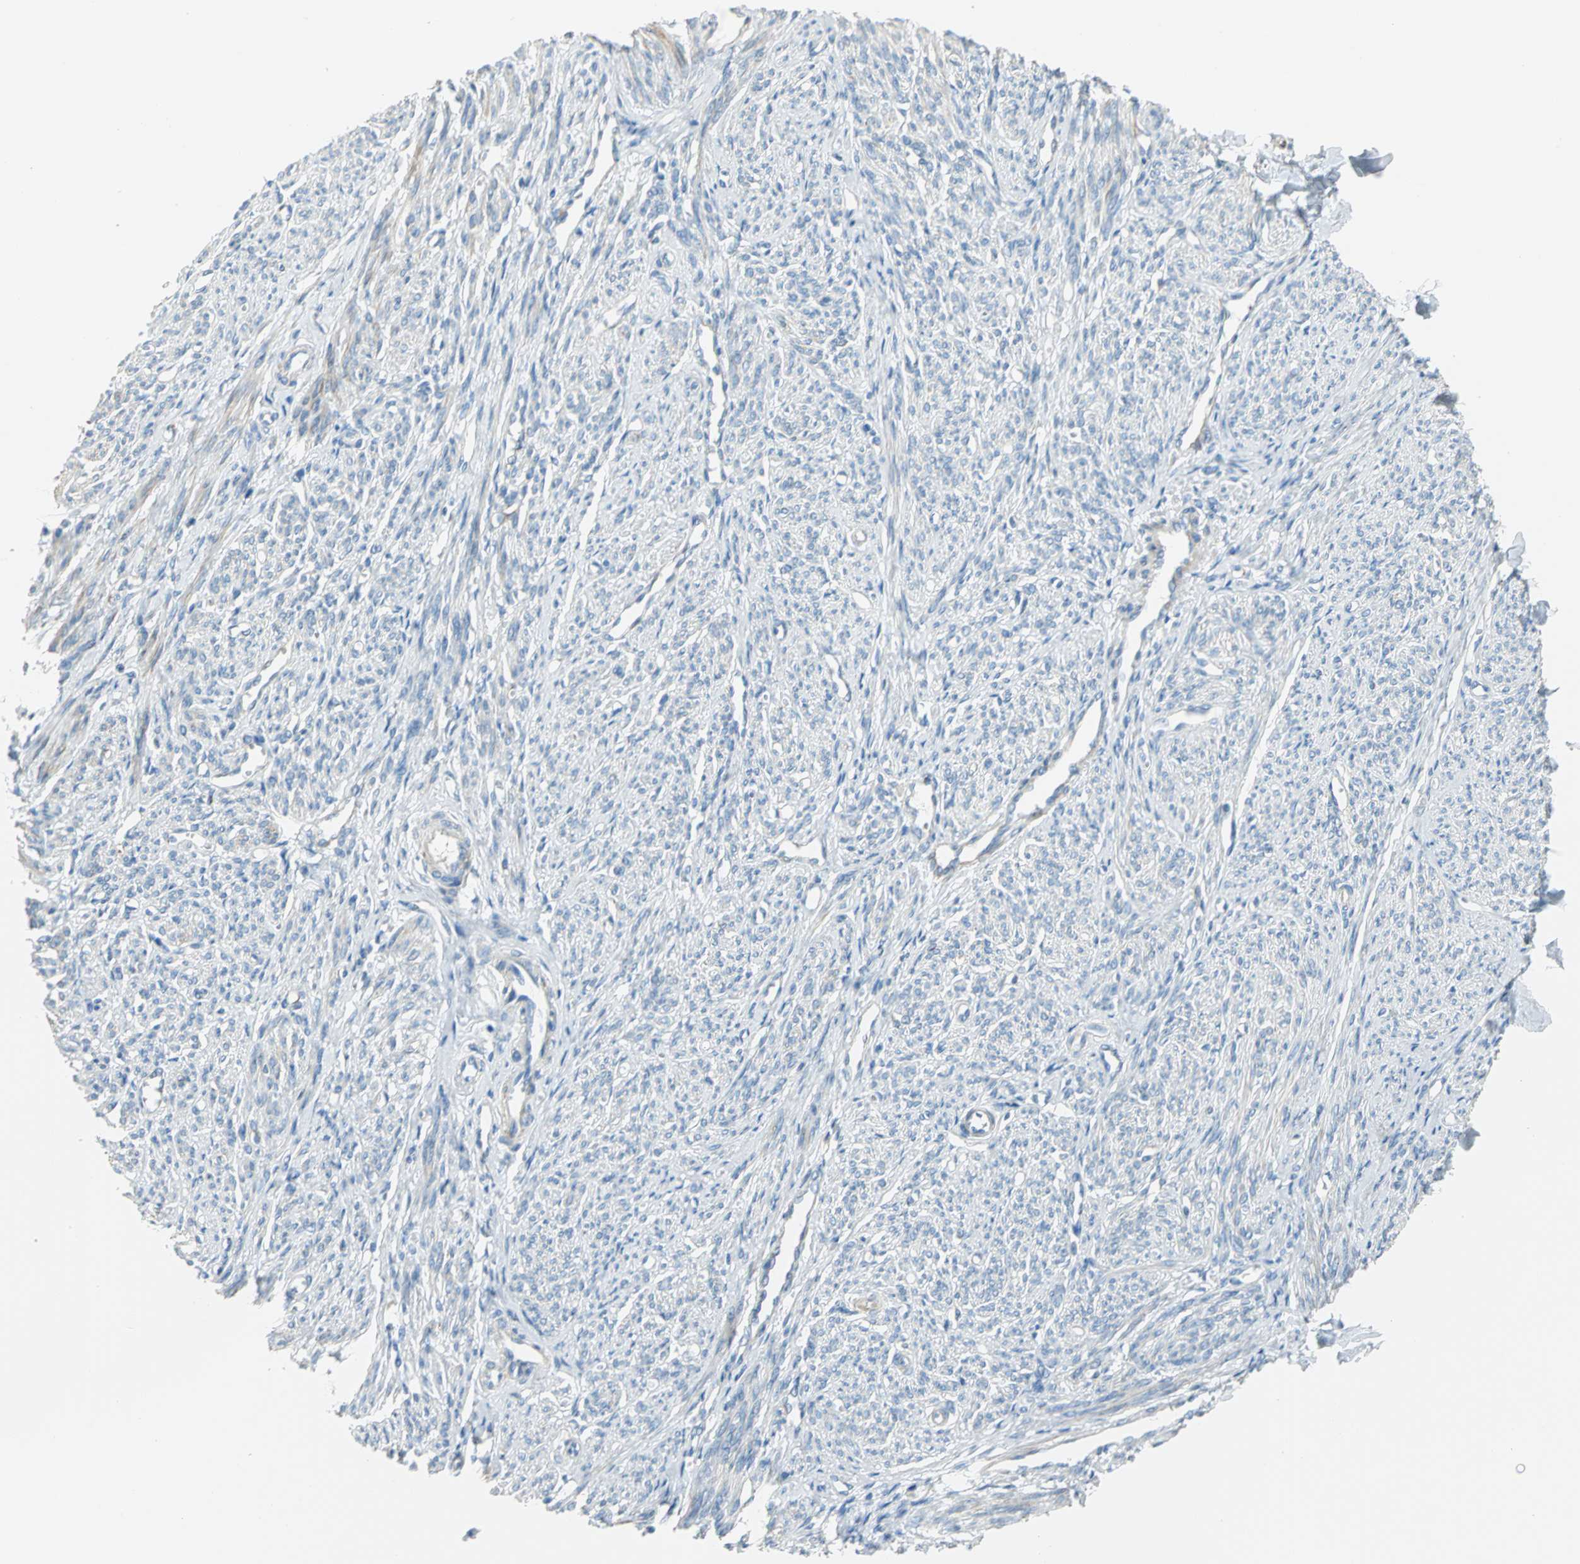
{"staining": {"intensity": "strong", "quantity": ">75%", "location": "cytoplasmic/membranous"}, "tissue": "smooth muscle", "cell_type": "Smooth muscle cells", "image_type": "normal", "snomed": [{"axis": "morphology", "description": "Normal tissue, NOS"}, {"axis": "topography", "description": "Smooth muscle"}], "caption": "Protein analysis of normal smooth muscle demonstrates strong cytoplasmic/membranous staining in approximately >75% of smooth muscle cells. (DAB (3,3'-diaminobenzidine) IHC with brightfield microscopy, high magnification).", "gene": "ALOX15", "patient": {"sex": "female", "age": 65}}